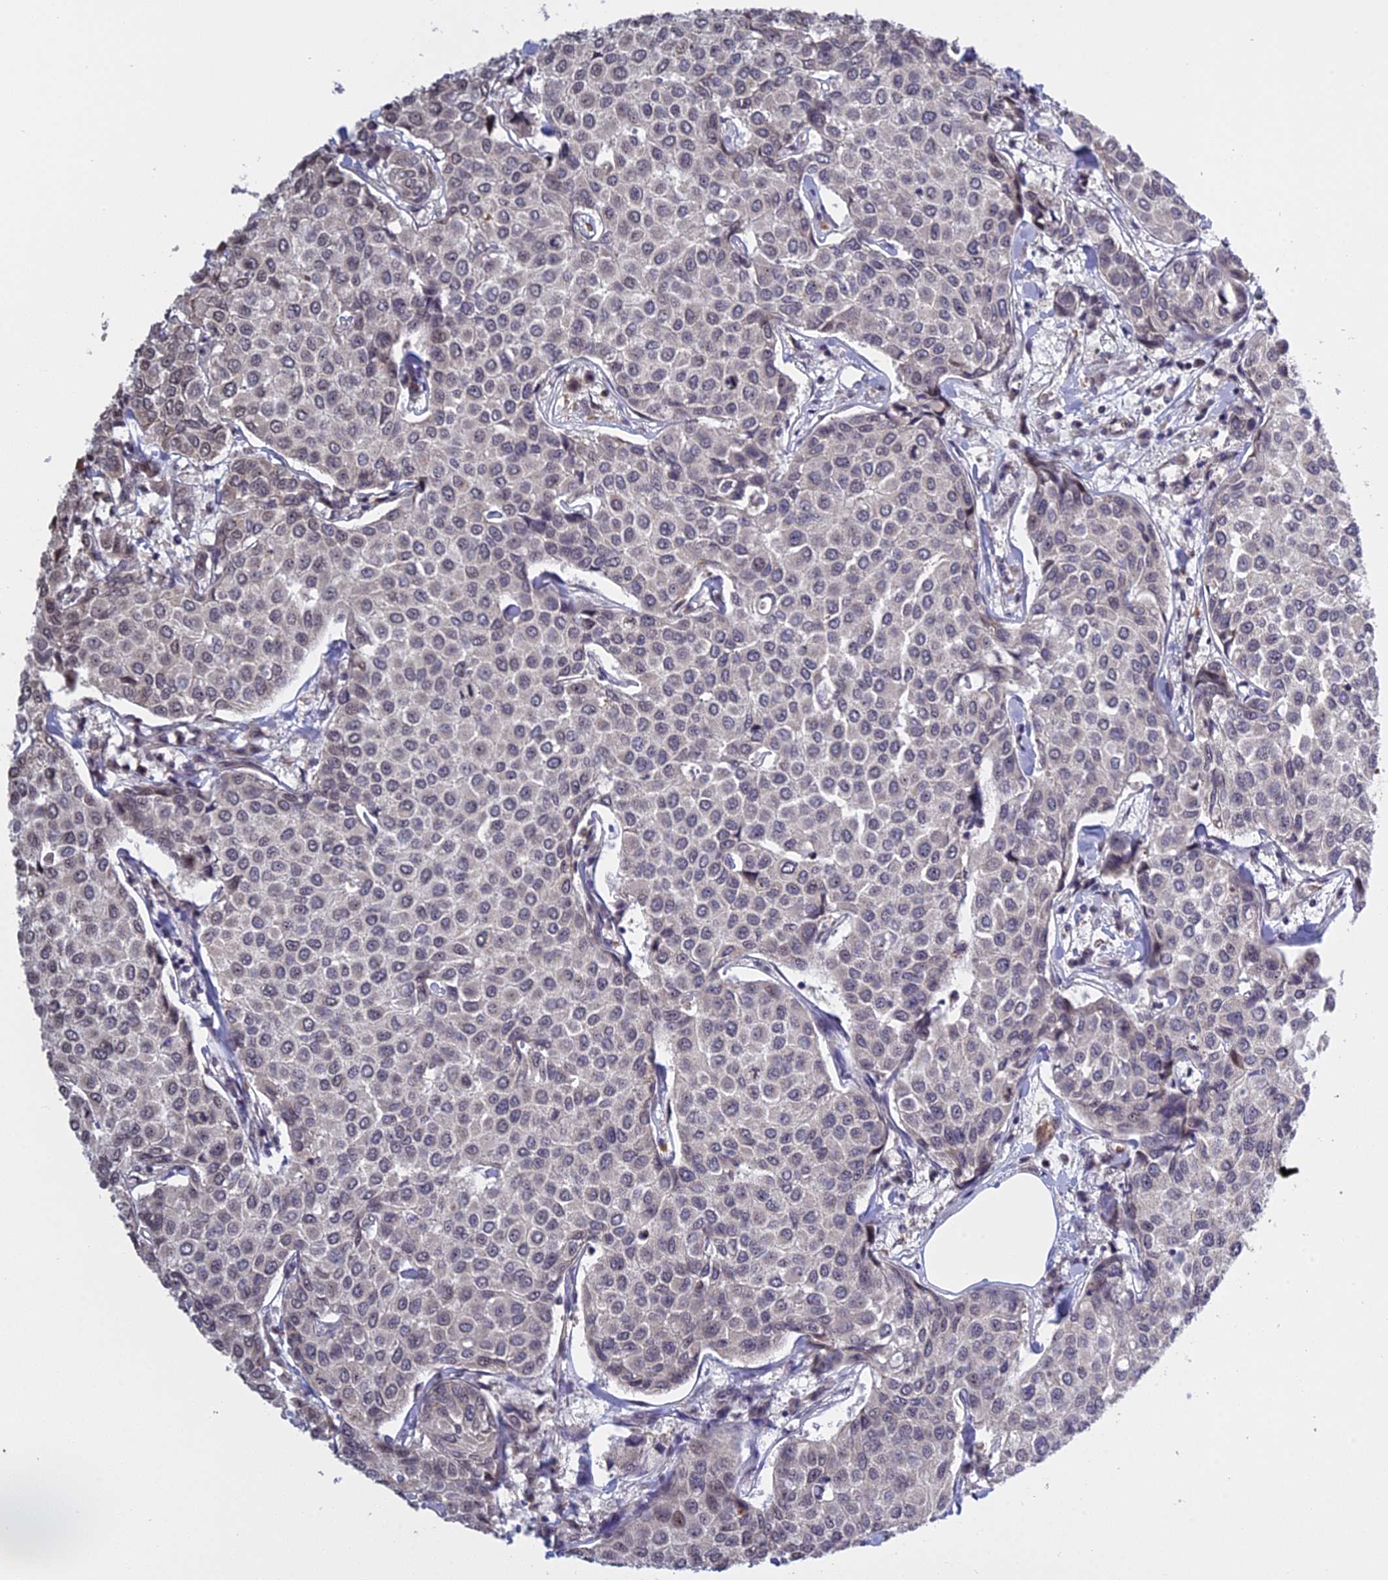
{"staining": {"intensity": "negative", "quantity": "none", "location": "none"}, "tissue": "breast cancer", "cell_type": "Tumor cells", "image_type": "cancer", "snomed": [{"axis": "morphology", "description": "Duct carcinoma"}, {"axis": "topography", "description": "Breast"}], "caption": "Tumor cells are negative for protein expression in human breast invasive ductal carcinoma. (Brightfield microscopy of DAB IHC at high magnification).", "gene": "MGA", "patient": {"sex": "female", "age": 55}}